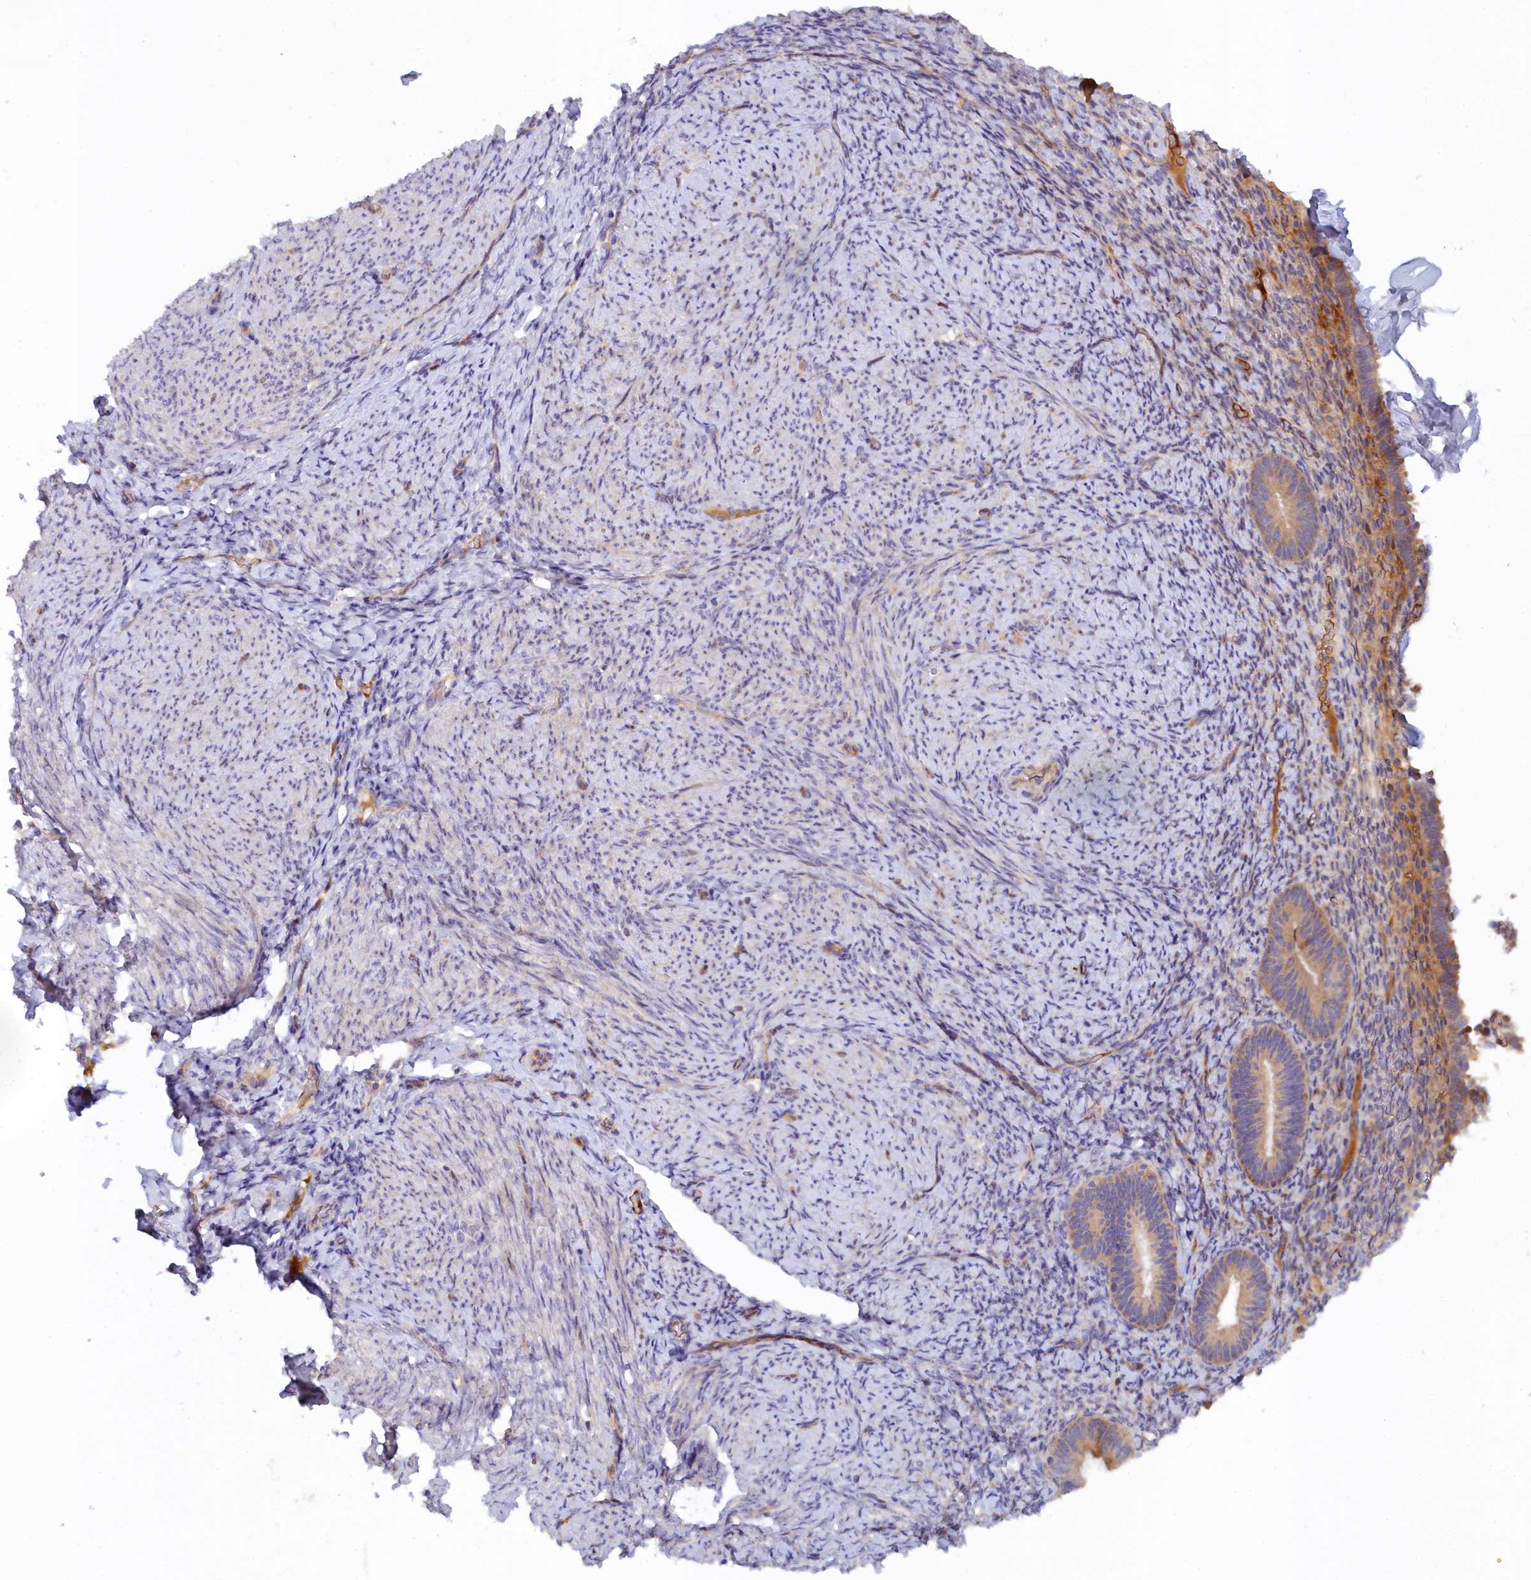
{"staining": {"intensity": "negative", "quantity": "none", "location": "none"}, "tissue": "endometrium", "cell_type": "Cells in endometrial stroma", "image_type": "normal", "snomed": [{"axis": "morphology", "description": "Normal tissue, NOS"}, {"axis": "topography", "description": "Endometrium"}], "caption": "Immunohistochemical staining of normal endometrium exhibits no significant staining in cells in endometrial stroma.", "gene": "SPATA5L1", "patient": {"sex": "female", "age": 65}}